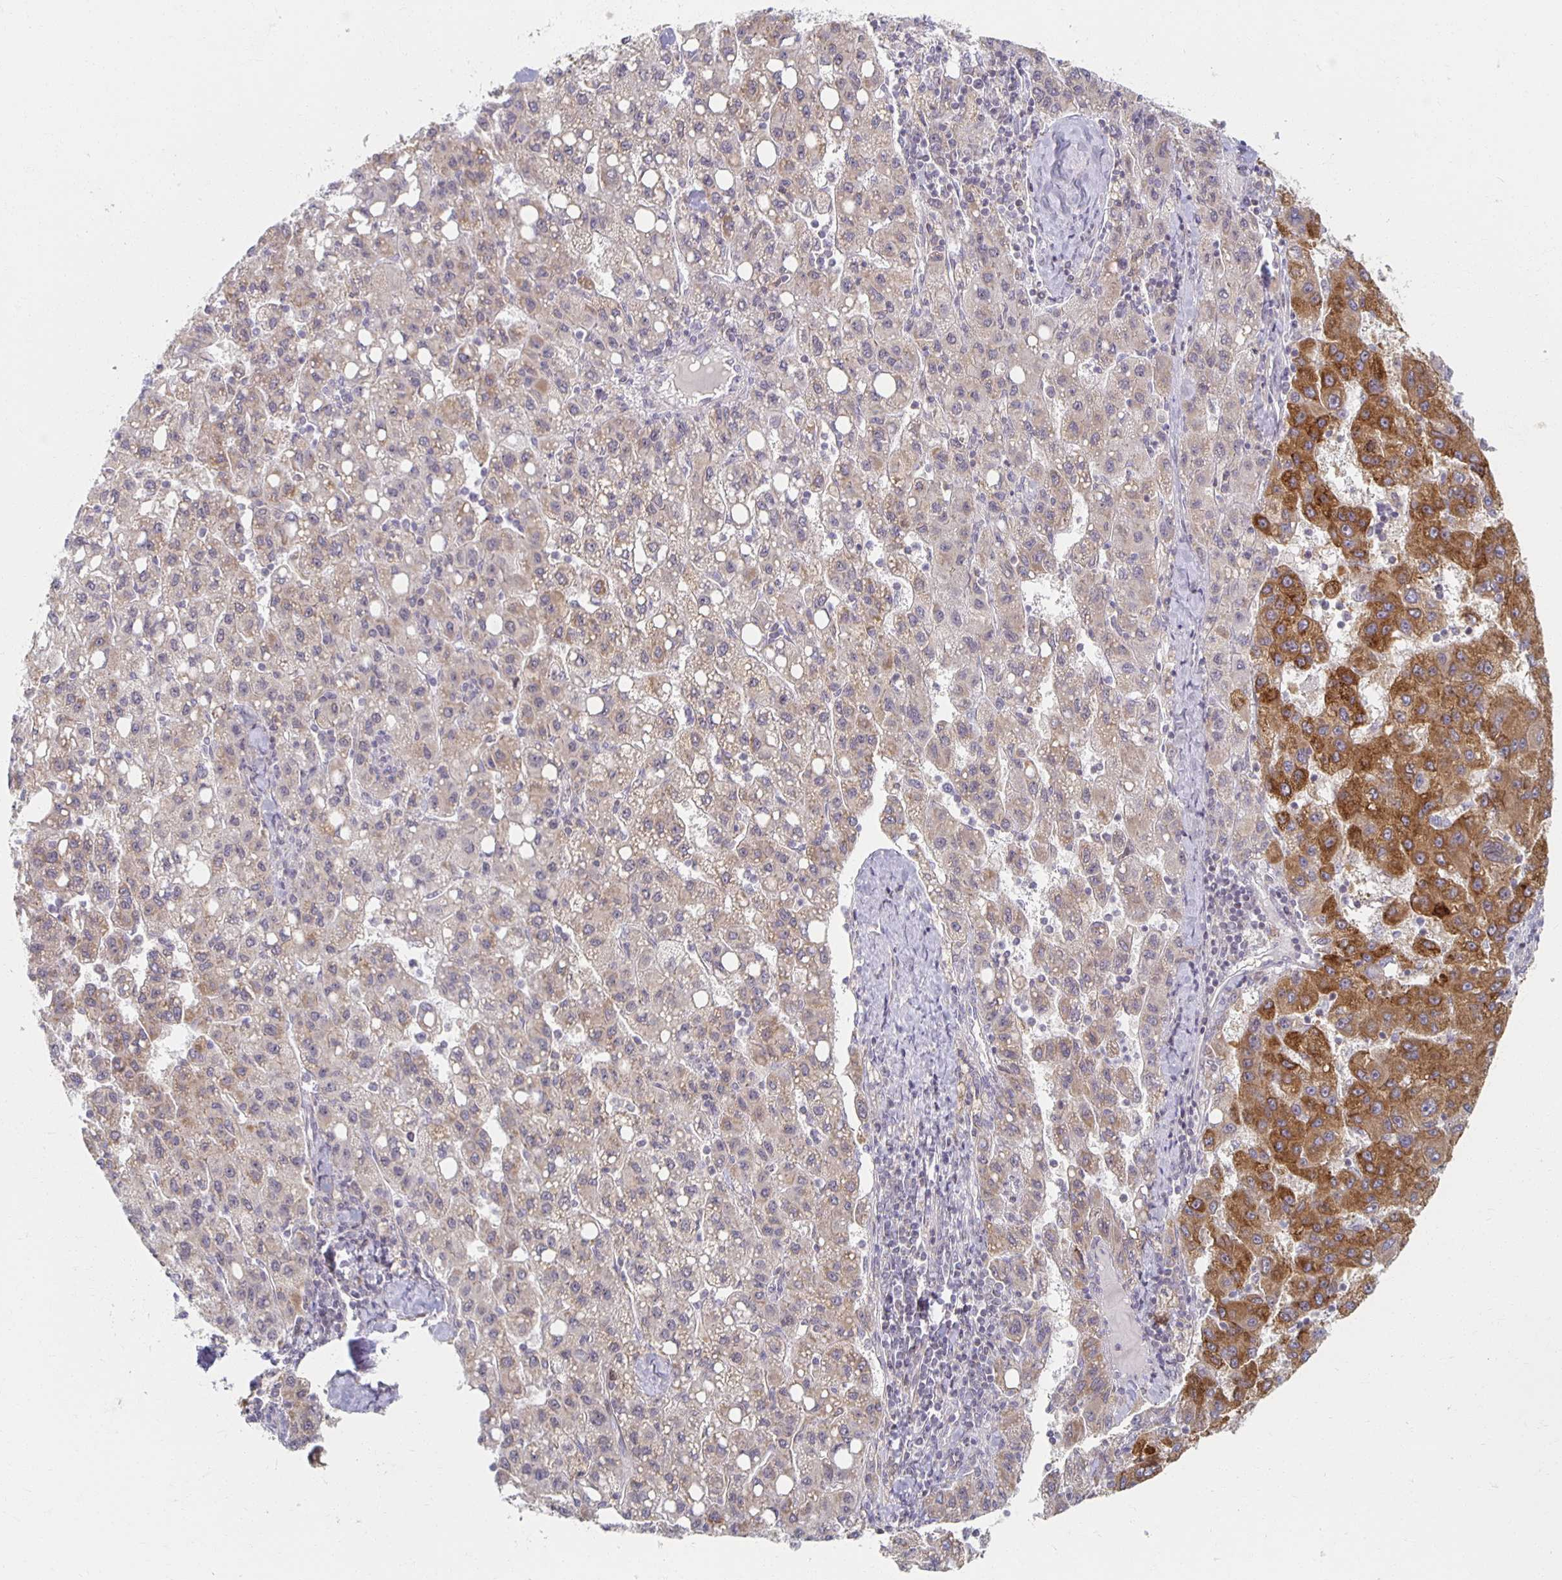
{"staining": {"intensity": "strong", "quantity": "<25%", "location": "cytoplasmic/membranous"}, "tissue": "liver cancer", "cell_type": "Tumor cells", "image_type": "cancer", "snomed": [{"axis": "morphology", "description": "Carcinoma, Hepatocellular, NOS"}, {"axis": "topography", "description": "Liver"}], "caption": "This is an image of IHC staining of liver cancer (hepatocellular carcinoma), which shows strong positivity in the cytoplasmic/membranous of tumor cells.", "gene": "HCFC1R1", "patient": {"sex": "female", "age": 82}}